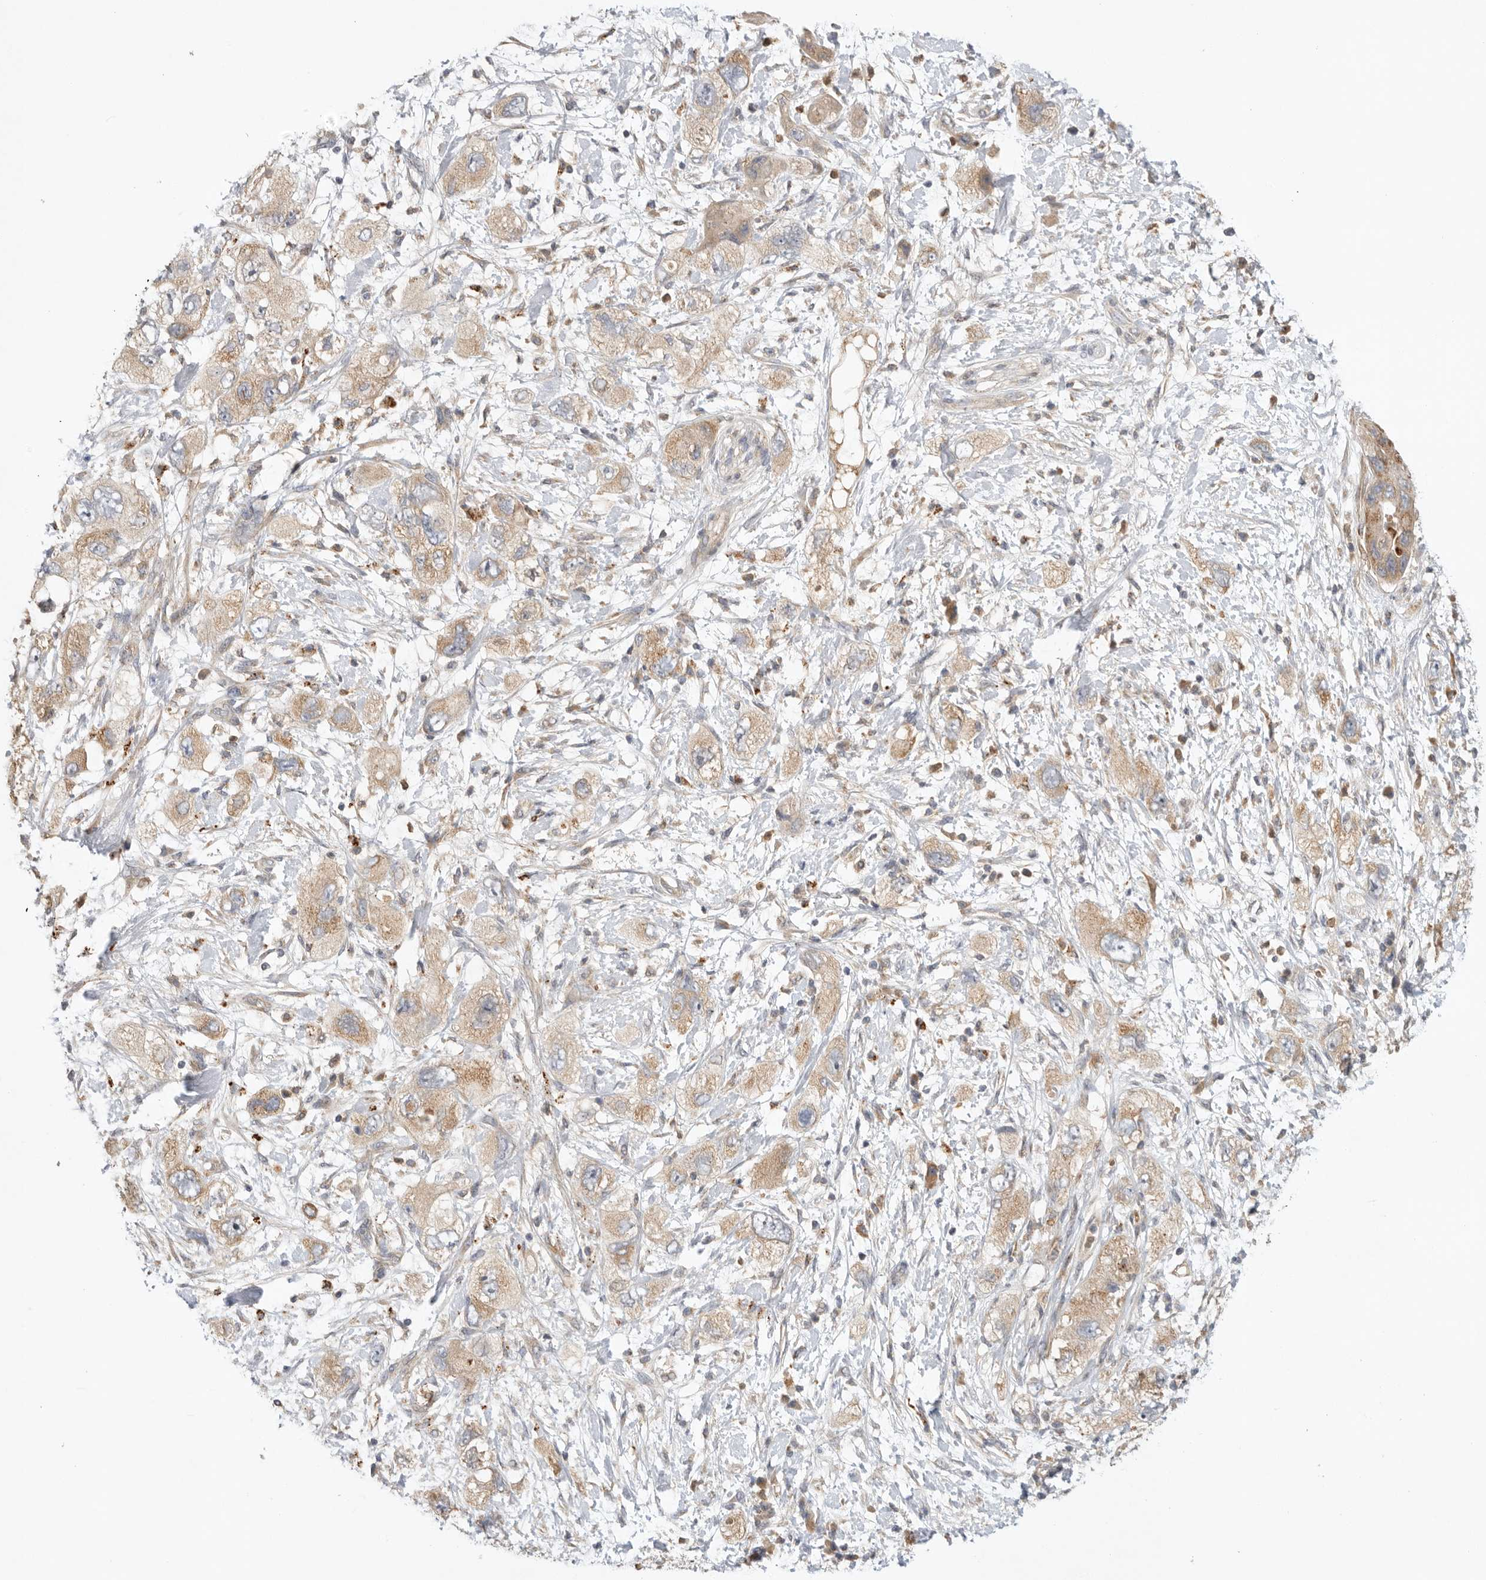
{"staining": {"intensity": "weak", "quantity": ">75%", "location": "cytoplasmic/membranous"}, "tissue": "pancreatic cancer", "cell_type": "Tumor cells", "image_type": "cancer", "snomed": [{"axis": "morphology", "description": "Adenocarcinoma, NOS"}, {"axis": "topography", "description": "Pancreas"}], "caption": "IHC staining of pancreatic adenocarcinoma, which exhibits low levels of weak cytoplasmic/membranous positivity in approximately >75% of tumor cells indicating weak cytoplasmic/membranous protein staining. The staining was performed using DAB (brown) for protein detection and nuclei were counterstained in hematoxylin (blue).", "gene": "GNE", "patient": {"sex": "female", "age": 73}}